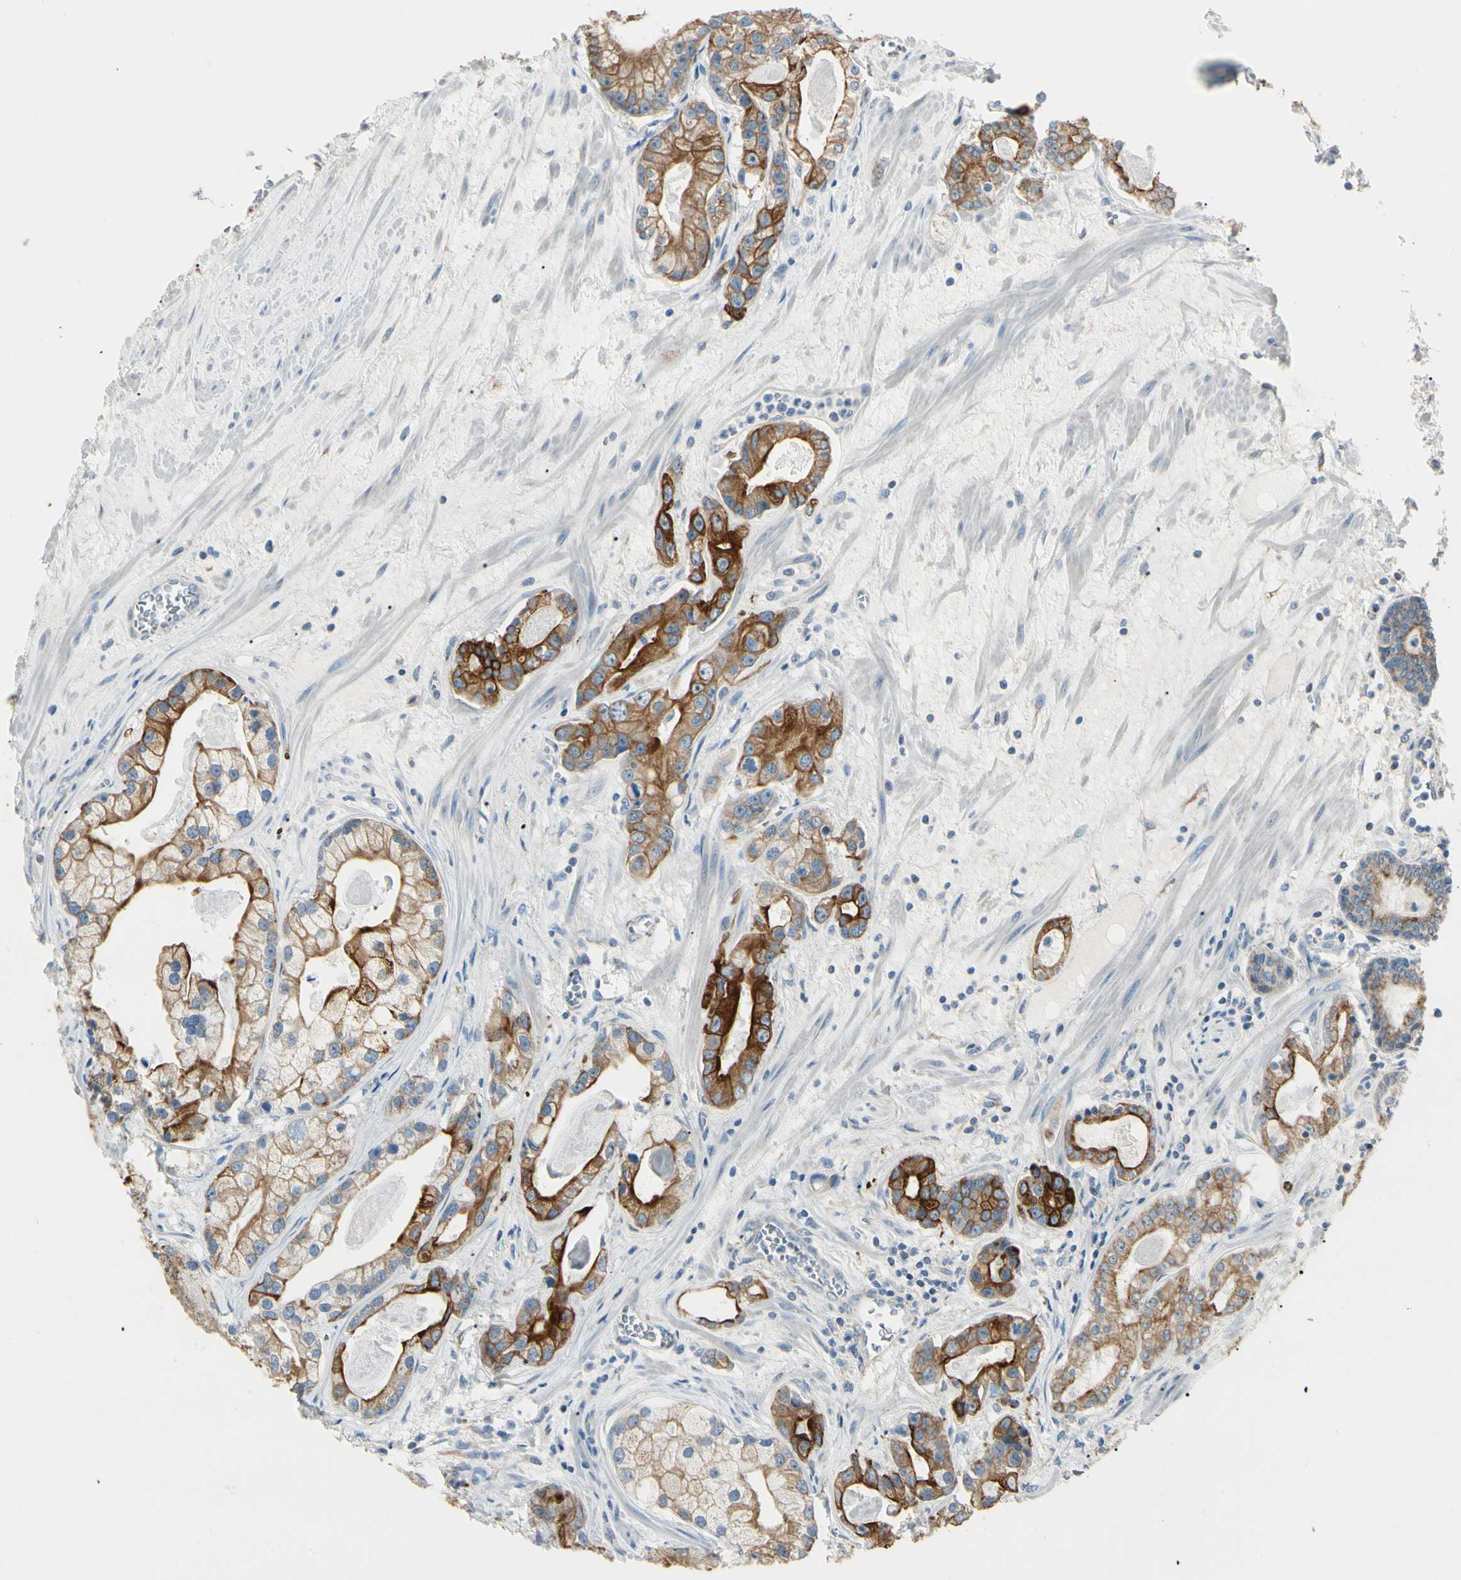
{"staining": {"intensity": "strong", "quantity": ">75%", "location": "cytoplasmic/membranous"}, "tissue": "prostate cancer", "cell_type": "Tumor cells", "image_type": "cancer", "snomed": [{"axis": "morphology", "description": "Adenocarcinoma, Low grade"}, {"axis": "topography", "description": "Prostate"}], "caption": "Immunohistochemistry (DAB (3,3'-diaminobenzidine)) staining of prostate adenocarcinoma (low-grade) reveals strong cytoplasmic/membranous protein staining in approximately >75% of tumor cells.", "gene": "DUSP12", "patient": {"sex": "male", "age": 59}}